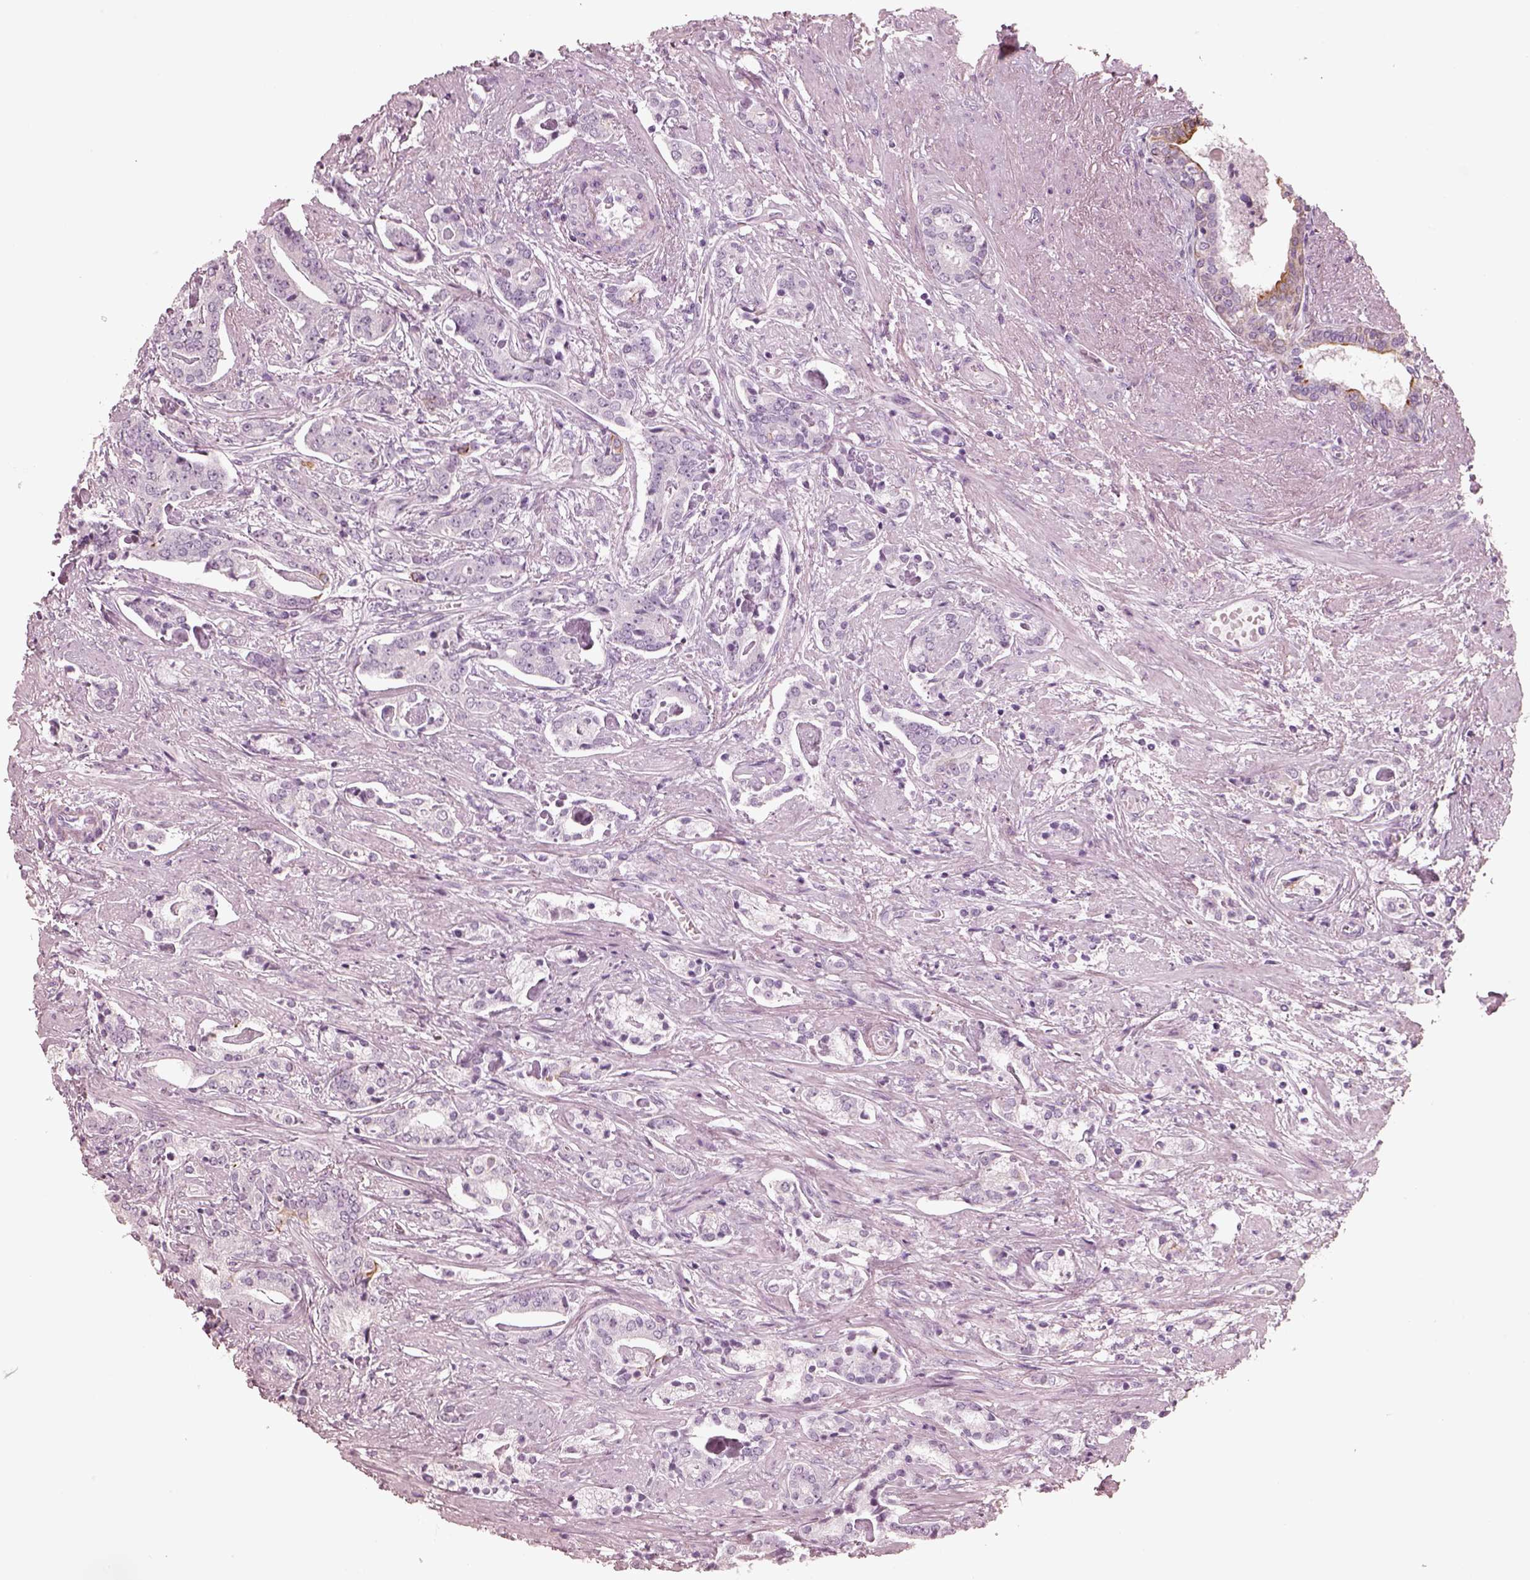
{"staining": {"intensity": "negative", "quantity": "none", "location": "none"}, "tissue": "prostate cancer", "cell_type": "Tumor cells", "image_type": "cancer", "snomed": [{"axis": "morphology", "description": "Adenocarcinoma, NOS"}, {"axis": "topography", "description": "Prostate"}], "caption": "This is an immunohistochemistry (IHC) micrograph of prostate cancer (adenocarcinoma). There is no expression in tumor cells.", "gene": "PON3", "patient": {"sex": "male", "age": 64}}